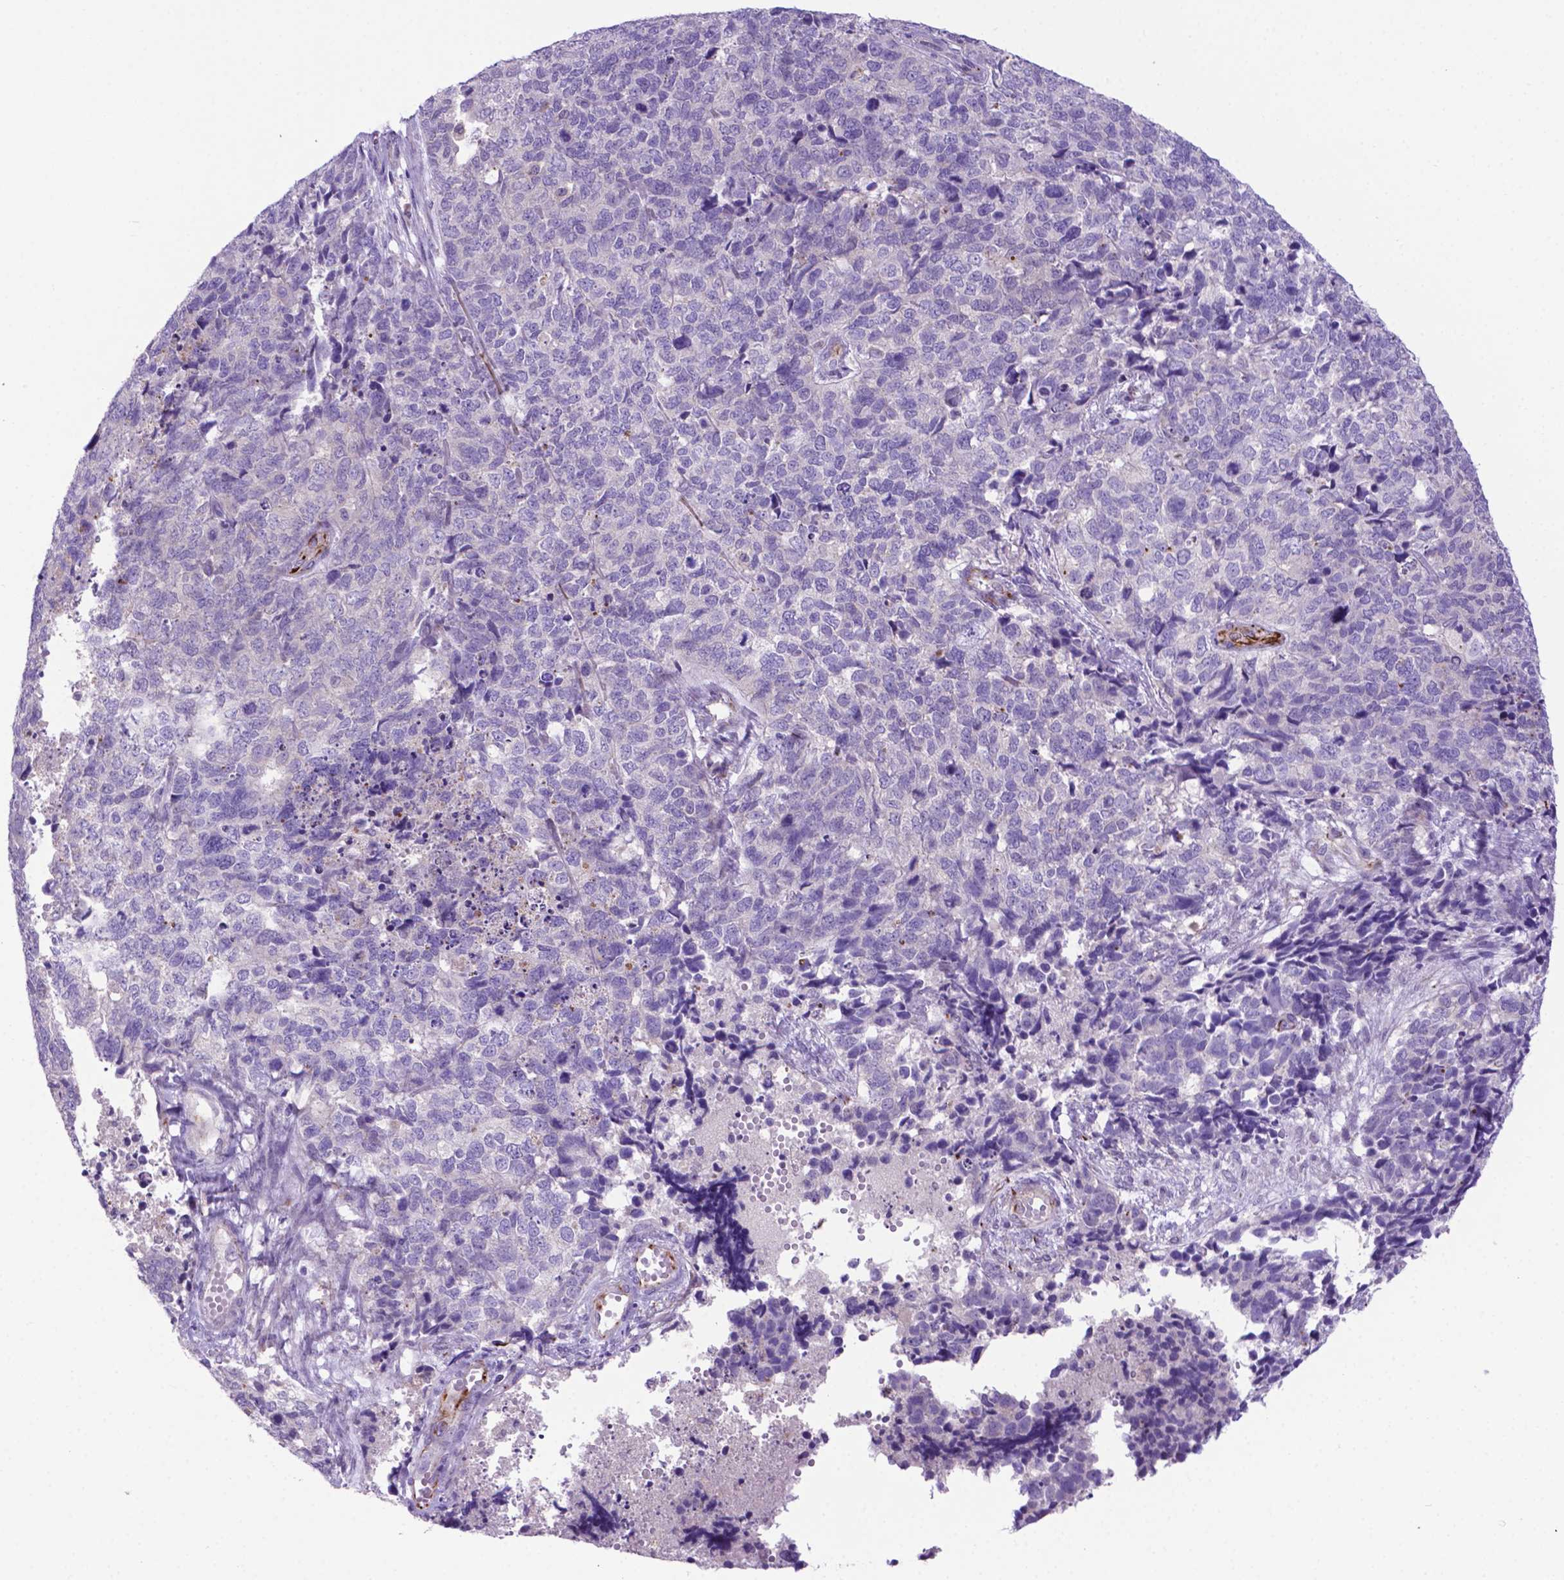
{"staining": {"intensity": "negative", "quantity": "none", "location": "none"}, "tissue": "cervical cancer", "cell_type": "Tumor cells", "image_type": "cancer", "snomed": [{"axis": "morphology", "description": "Squamous cell carcinoma, NOS"}, {"axis": "topography", "description": "Cervix"}], "caption": "Cervical cancer was stained to show a protein in brown. There is no significant positivity in tumor cells.", "gene": "LZTR1", "patient": {"sex": "female", "age": 63}}